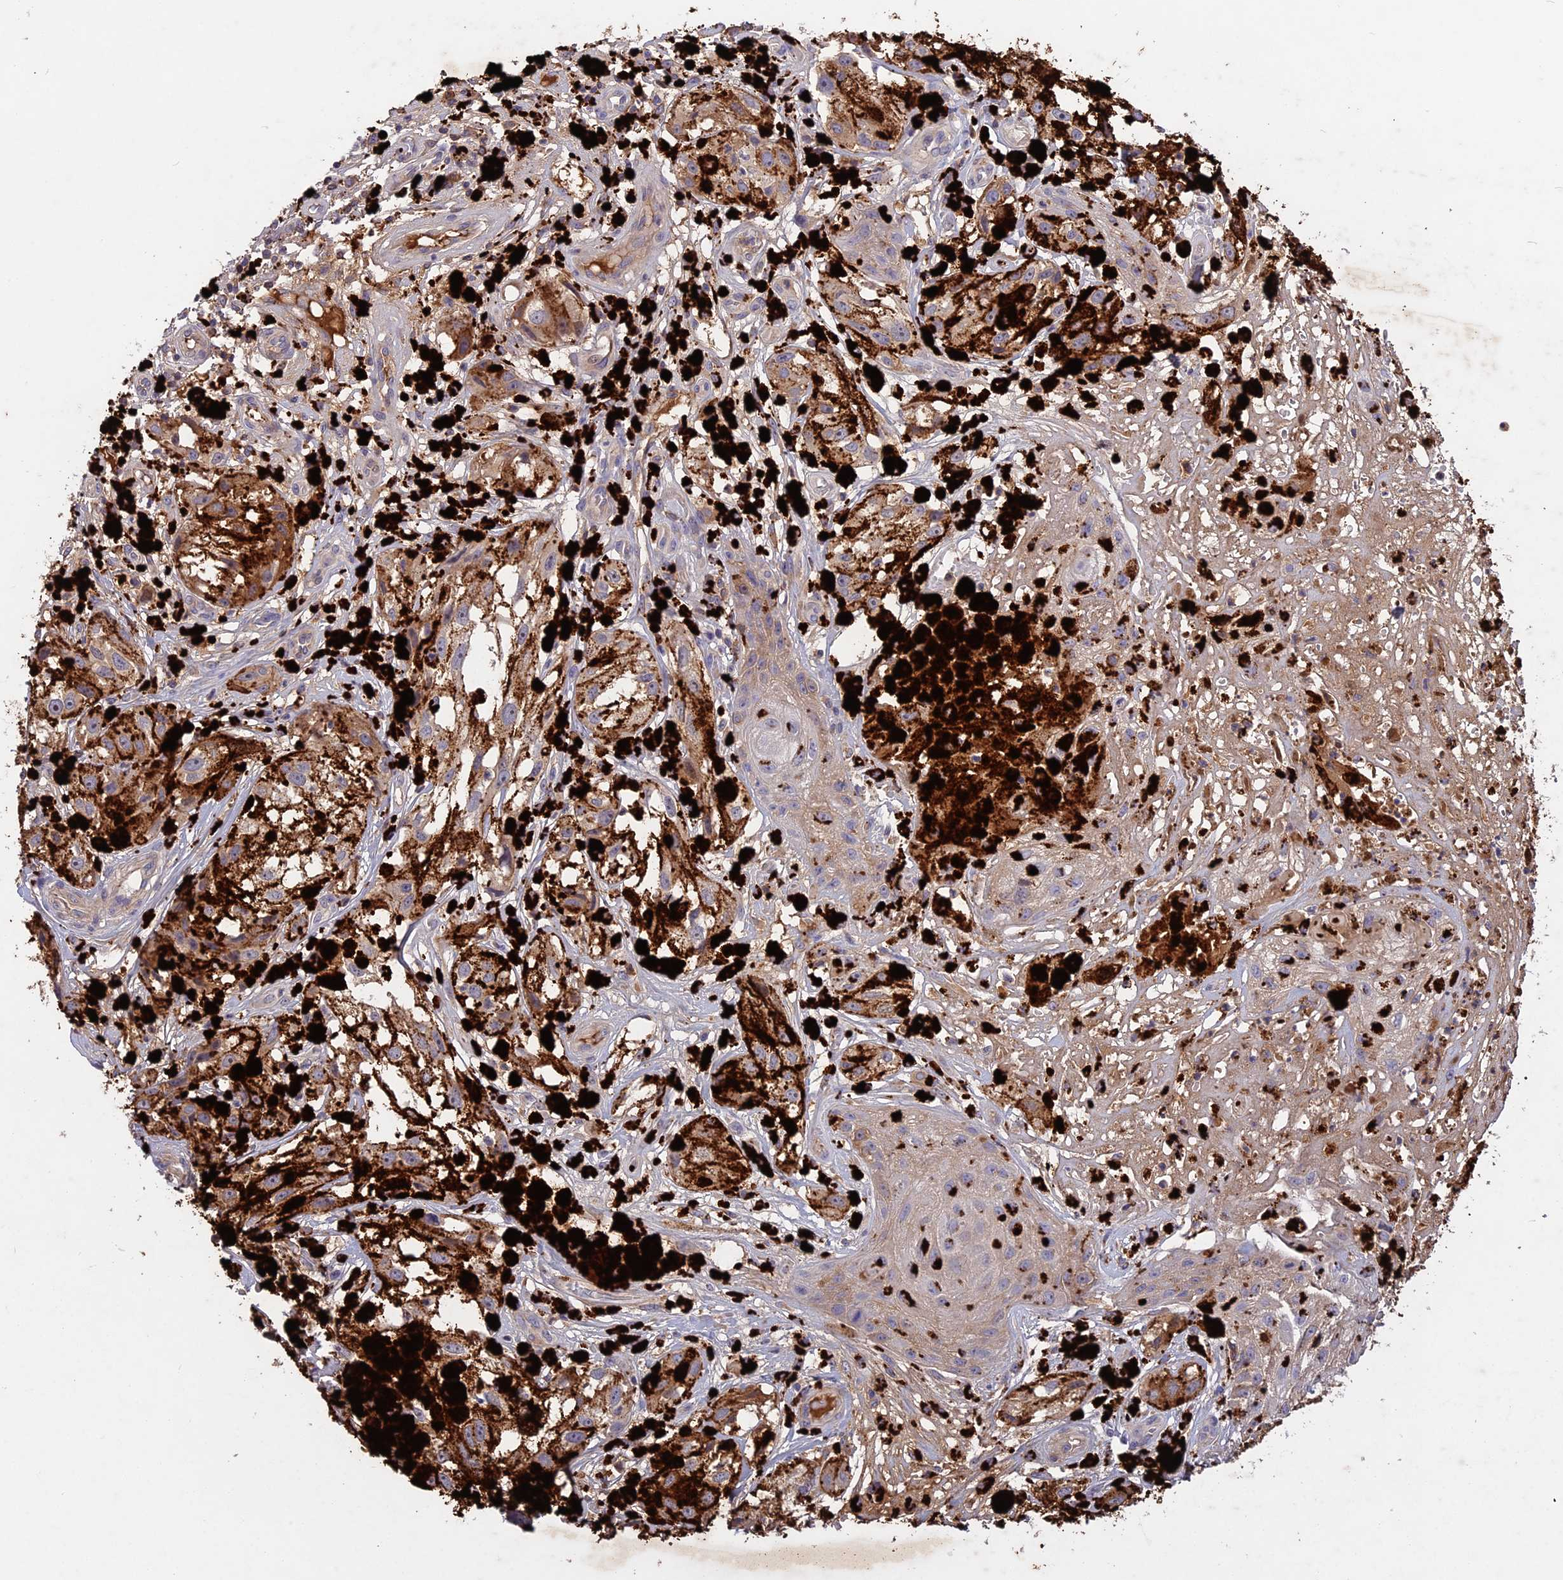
{"staining": {"intensity": "weak", "quantity": "25%-75%", "location": "cytoplasmic/membranous"}, "tissue": "melanoma", "cell_type": "Tumor cells", "image_type": "cancer", "snomed": [{"axis": "morphology", "description": "Malignant melanoma, NOS"}, {"axis": "topography", "description": "Skin"}], "caption": "Tumor cells display weak cytoplasmic/membranous expression in about 25%-75% of cells in melanoma.", "gene": "ADO", "patient": {"sex": "male", "age": 88}}